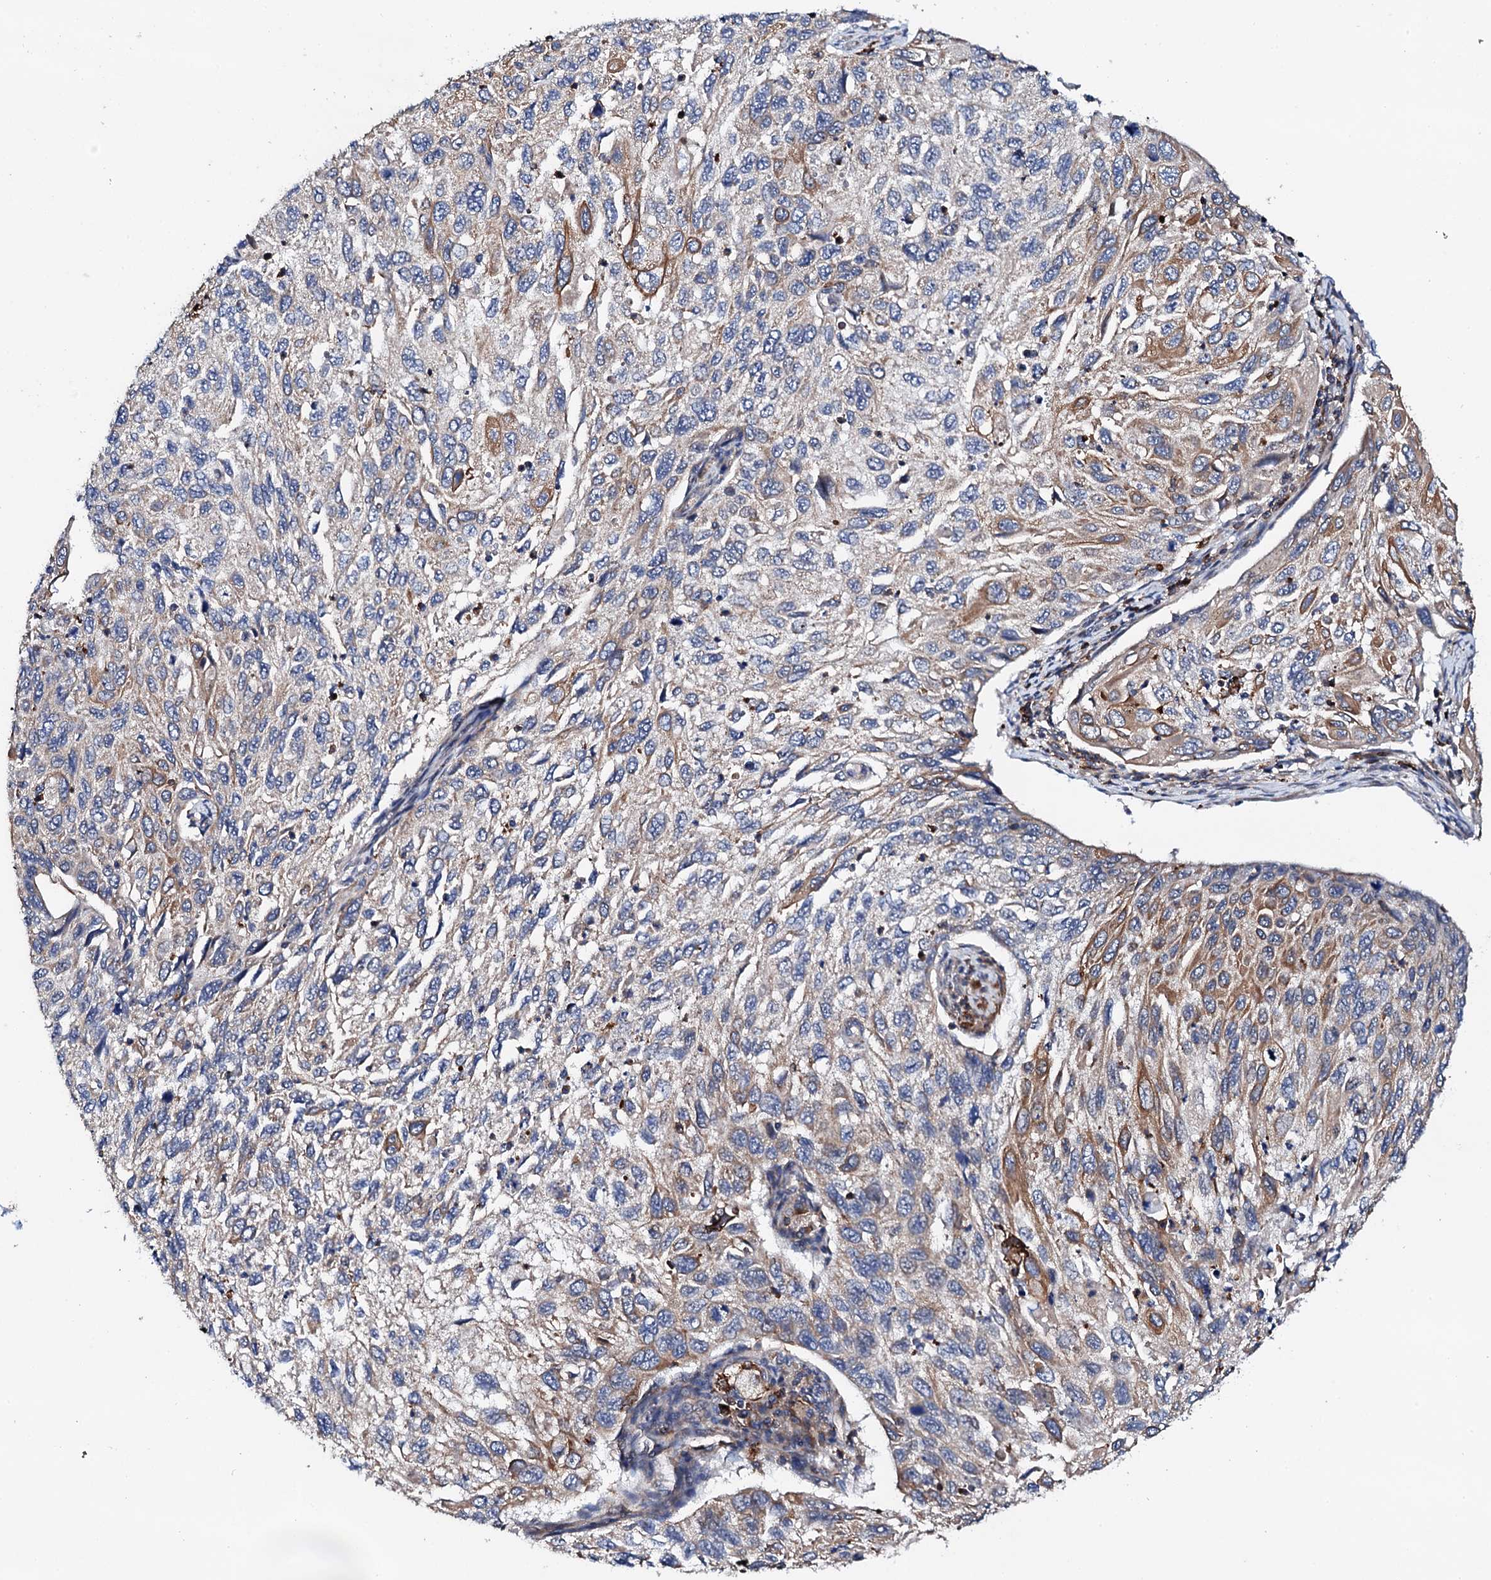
{"staining": {"intensity": "moderate", "quantity": "<25%", "location": "cytoplasmic/membranous"}, "tissue": "cervical cancer", "cell_type": "Tumor cells", "image_type": "cancer", "snomed": [{"axis": "morphology", "description": "Squamous cell carcinoma, NOS"}, {"axis": "topography", "description": "Cervix"}], "caption": "IHC (DAB) staining of human cervical squamous cell carcinoma displays moderate cytoplasmic/membranous protein positivity in approximately <25% of tumor cells.", "gene": "COG4", "patient": {"sex": "female", "age": 70}}